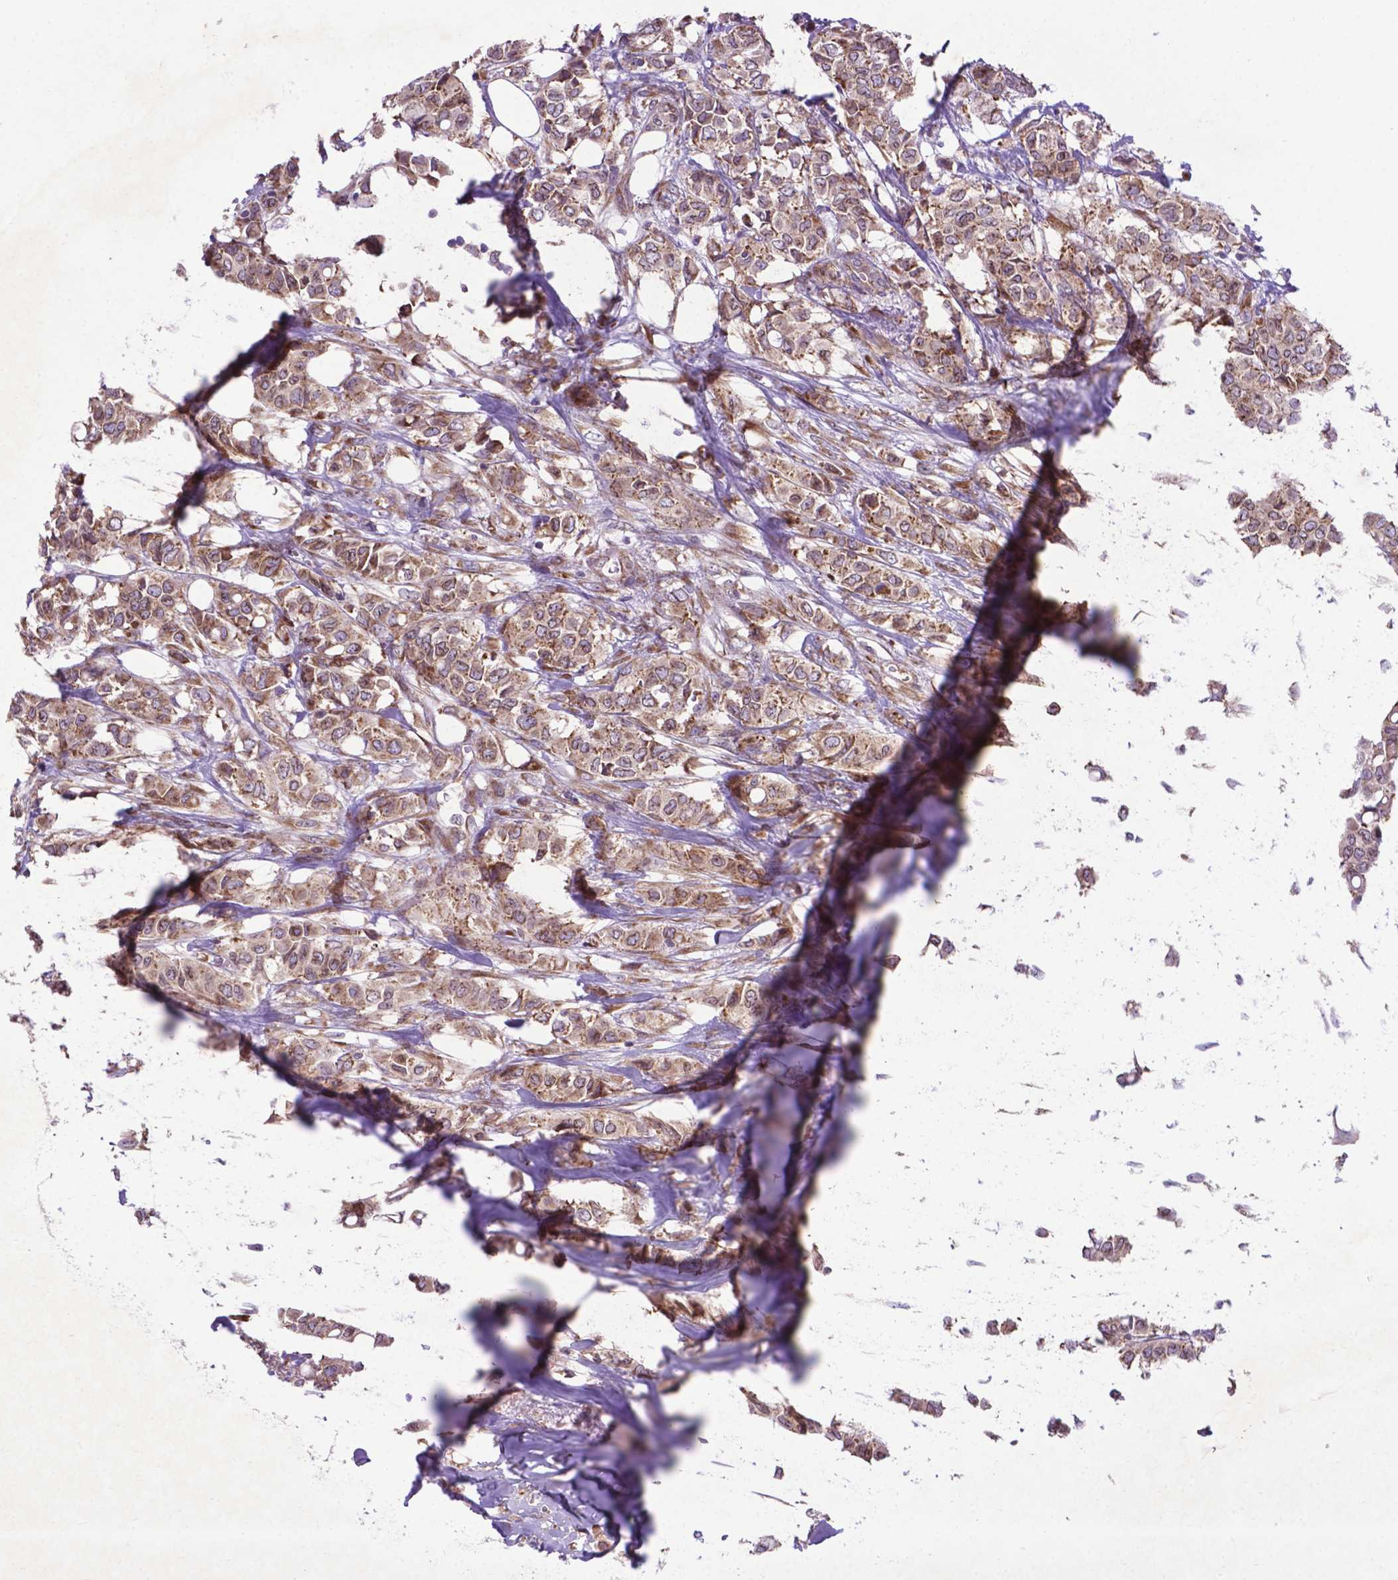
{"staining": {"intensity": "weak", "quantity": ">75%", "location": "cytoplasmic/membranous"}, "tissue": "breast cancer", "cell_type": "Tumor cells", "image_type": "cancer", "snomed": [{"axis": "morphology", "description": "Duct carcinoma"}, {"axis": "topography", "description": "Breast"}], "caption": "Weak cytoplasmic/membranous protein positivity is seen in approximately >75% of tumor cells in breast cancer (infiltrating ductal carcinoma).", "gene": "WDR83OS", "patient": {"sex": "female", "age": 85}}